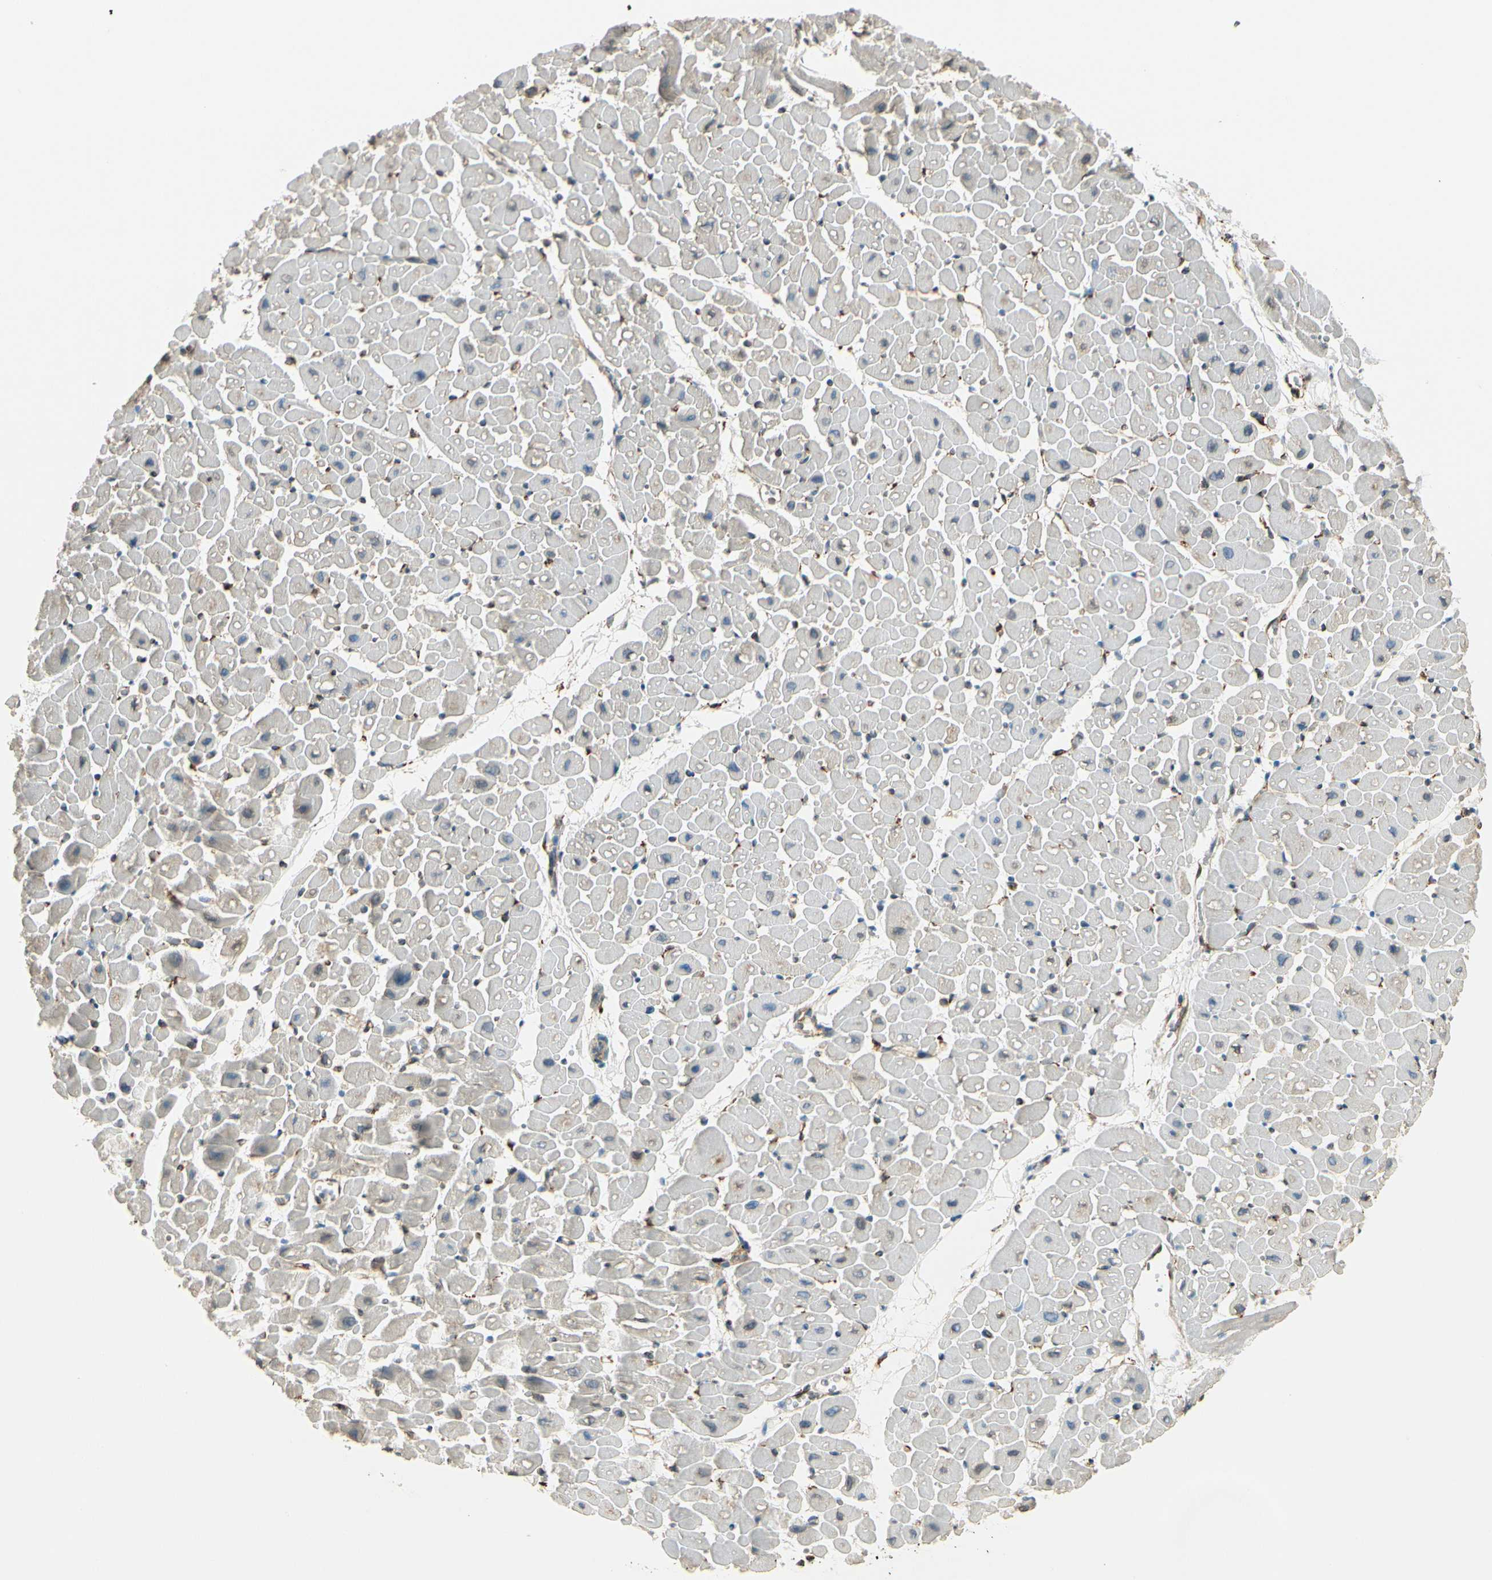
{"staining": {"intensity": "negative", "quantity": "none", "location": "none"}, "tissue": "heart muscle", "cell_type": "Cardiomyocytes", "image_type": "normal", "snomed": [{"axis": "morphology", "description": "Normal tissue, NOS"}, {"axis": "topography", "description": "Heart"}], "caption": "Micrograph shows no significant protein expression in cardiomyocytes of unremarkable heart muscle.", "gene": "FKBP7", "patient": {"sex": "male", "age": 45}}